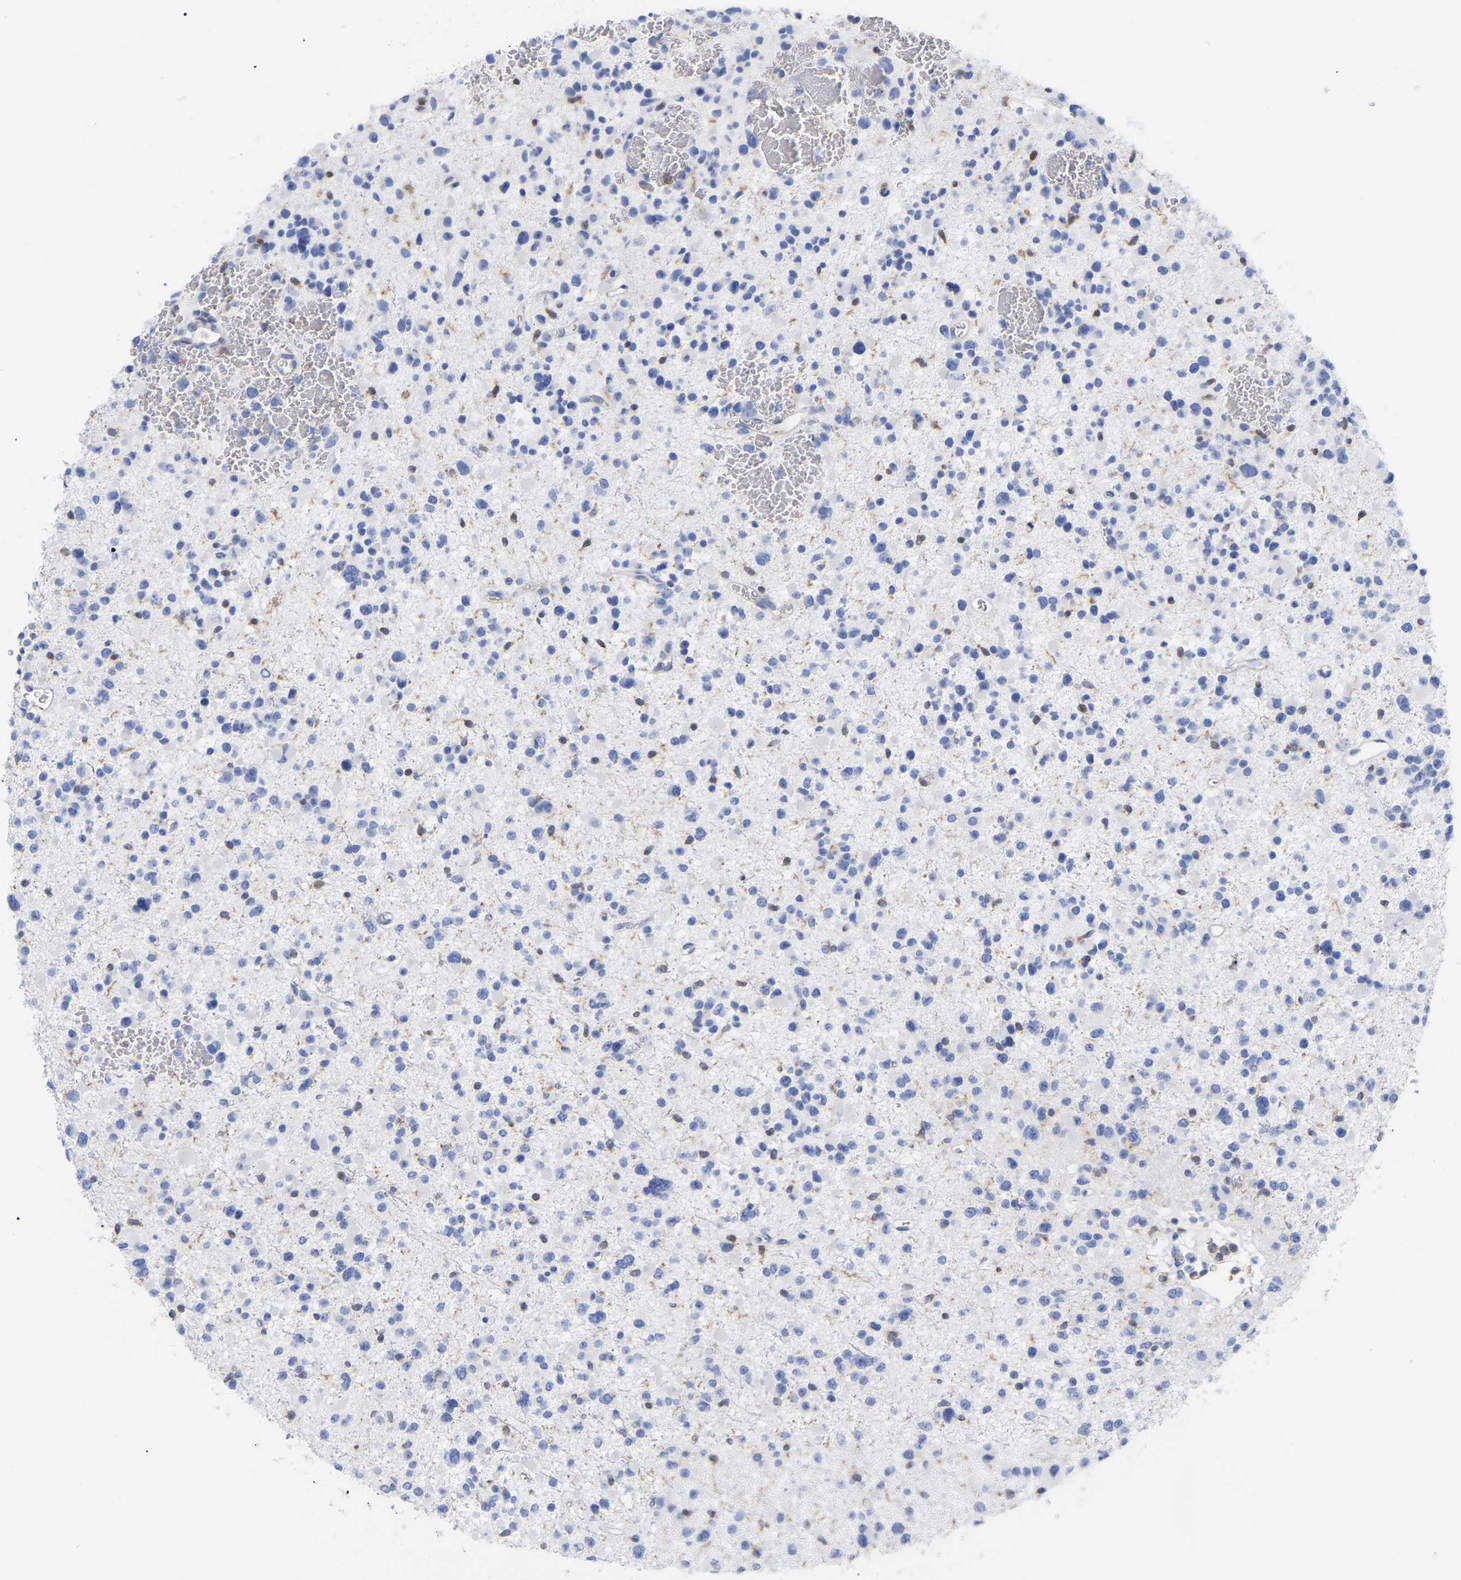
{"staining": {"intensity": "negative", "quantity": "none", "location": "none"}, "tissue": "glioma", "cell_type": "Tumor cells", "image_type": "cancer", "snomed": [{"axis": "morphology", "description": "Glioma, malignant, Low grade"}, {"axis": "topography", "description": "Brain"}], "caption": "DAB immunohistochemical staining of malignant glioma (low-grade) shows no significant expression in tumor cells.", "gene": "GIMAP4", "patient": {"sex": "female", "age": 22}}